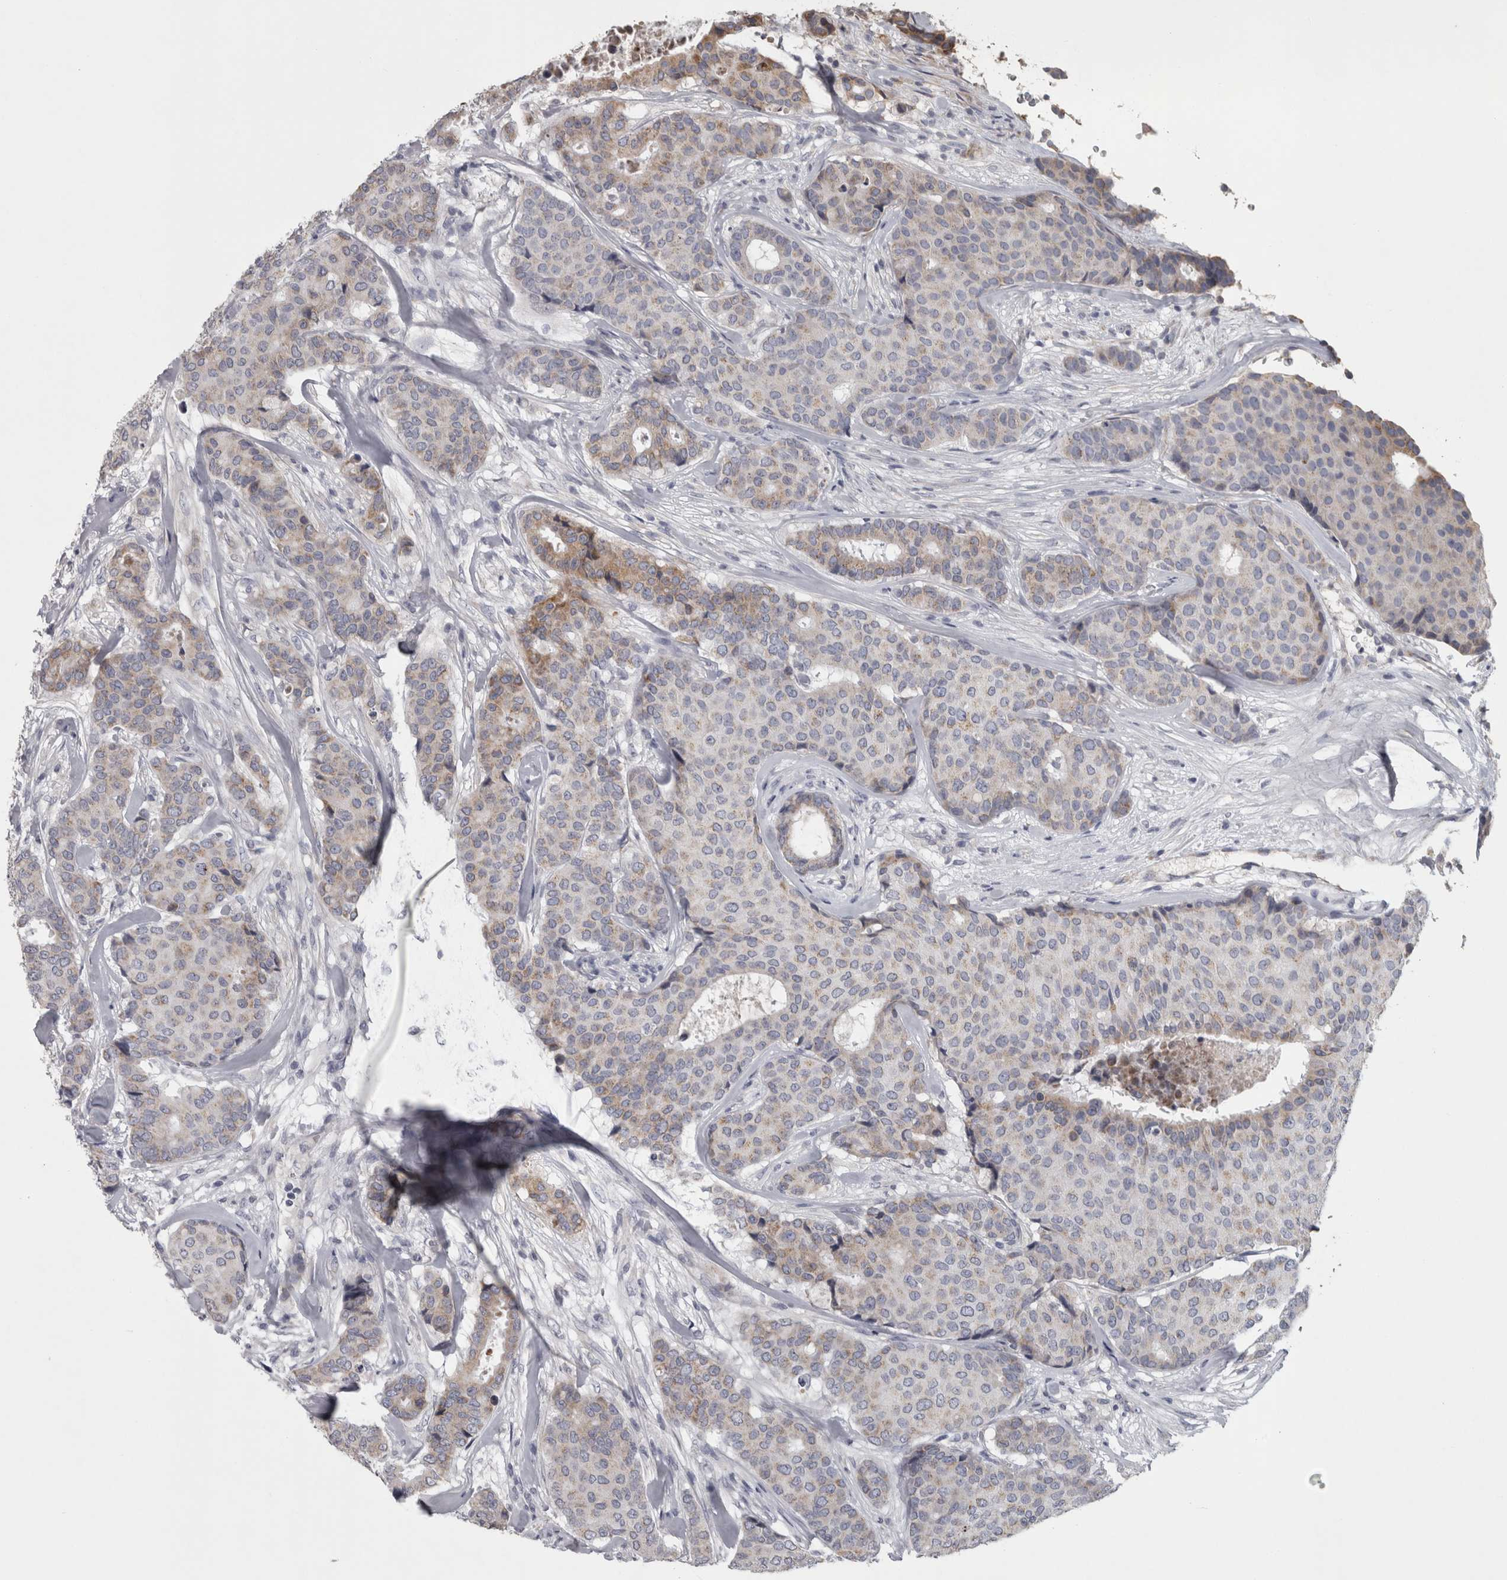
{"staining": {"intensity": "weak", "quantity": "25%-75%", "location": "cytoplasmic/membranous"}, "tissue": "breast cancer", "cell_type": "Tumor cells", "image_type": "cancer", "snomed": [{"axis": "morphology", "description": "Duct carcinoma"}, {"axis": "topography", "description": "Breast"}], "caption": "Weak cytoplasmic/membranous protein expression is identified in approximately 25%-75% of tumor cells in breast cancer (infiltrating ductal carcinoma). The staining was performed using DAB (3,3'-diaminobenzidine) to visualize the protein expression in brown, while the nuclei were stained in blue with hematoxylin (Magnification: 20x).", "gene": "DBT", "patient": {"sex": "female", "age": 75}}